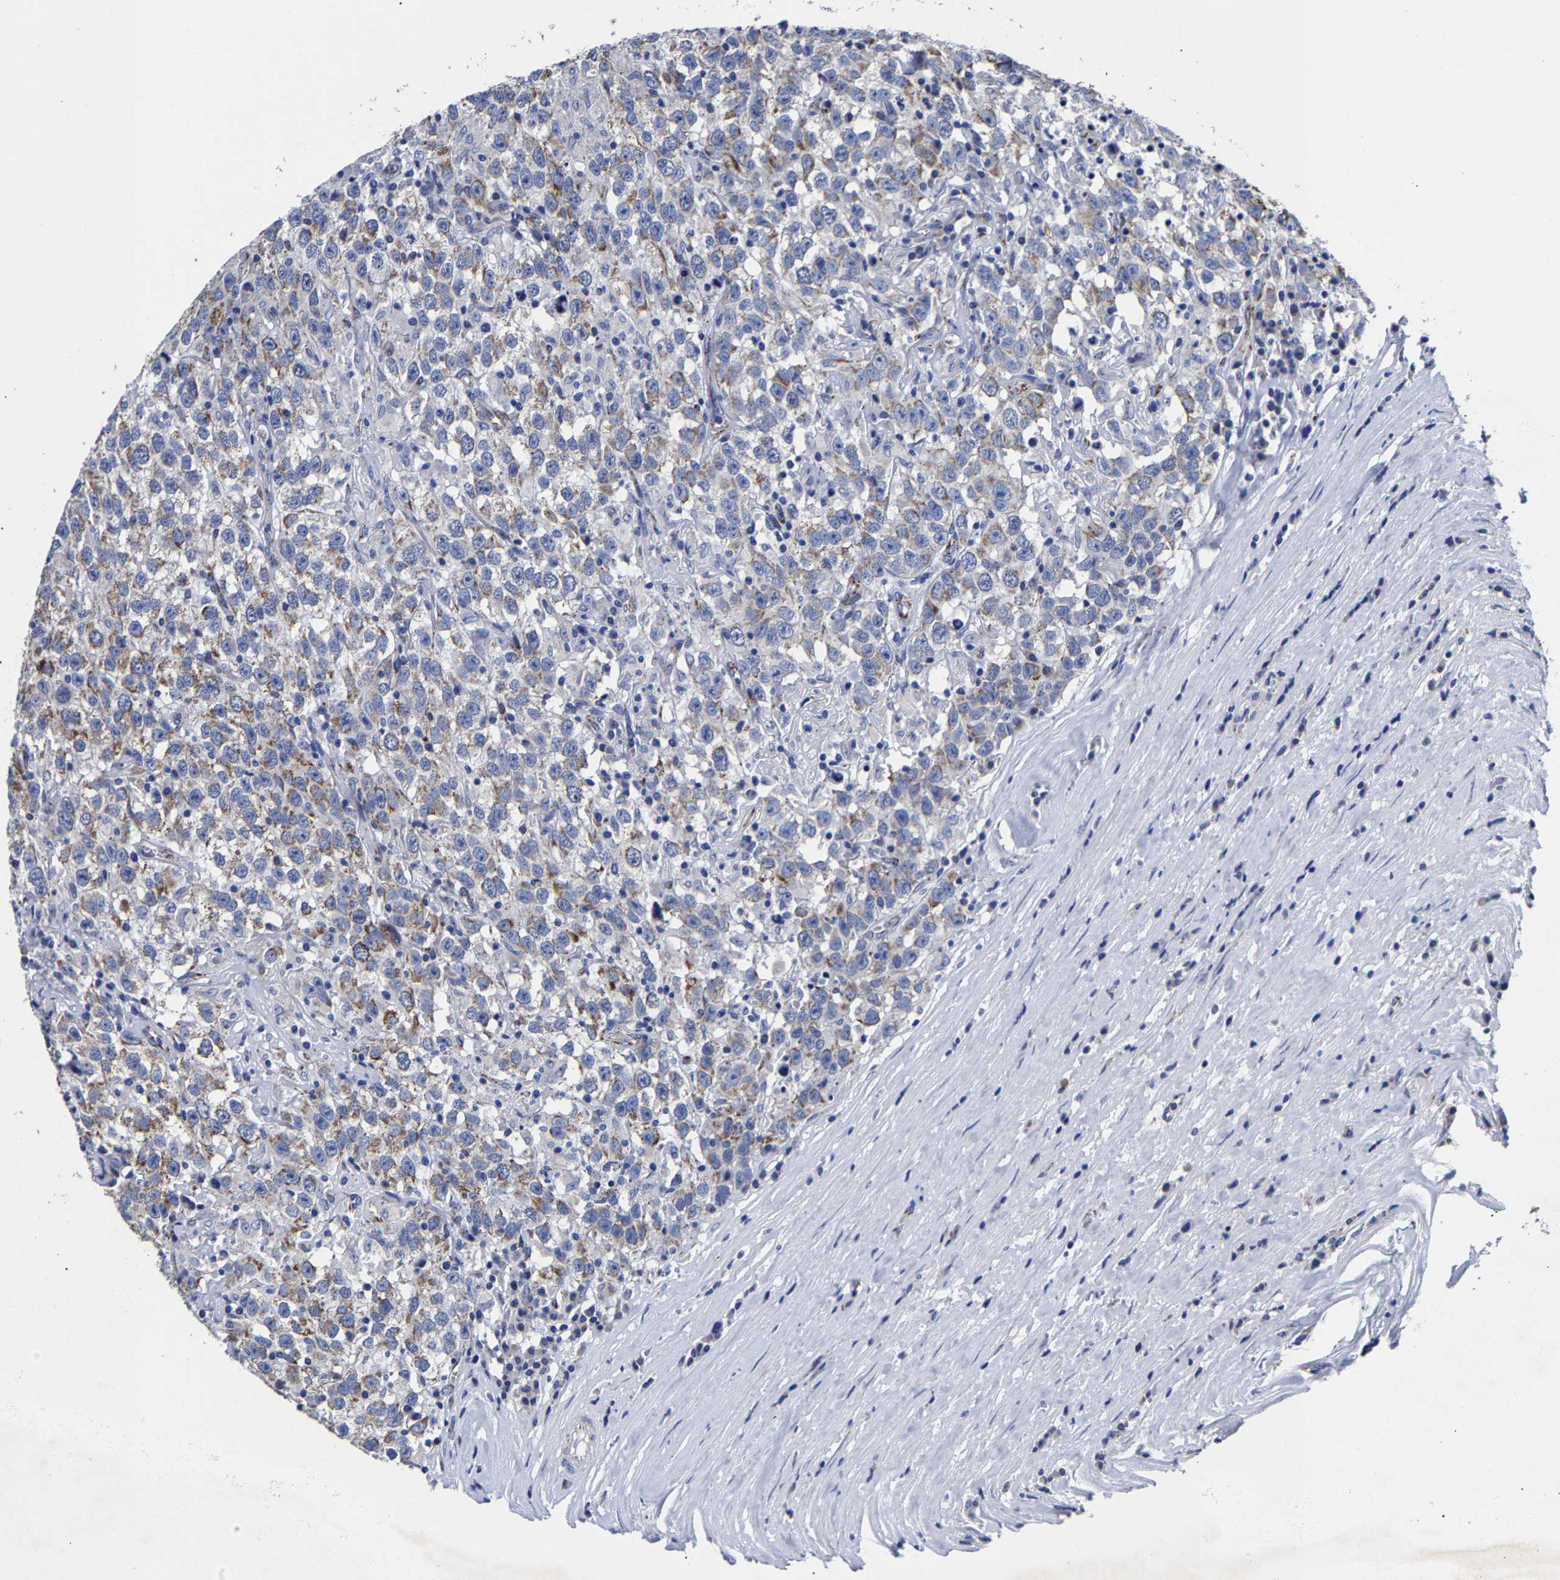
{"staining": {"intensity": "weak", "quantity": ">75%", "location": "cytoplasmic/membranous"}, "tissue": "testis cancer", "cell_type": "Tumor cells", "image_type": "cancer", "snomed": [{"axis": "morphology", "description": "Seminoma, NOS"}, {"axis": "topography", "description": "Testis"}], "caption": "Immunohistochemistry (IHC) image of neoplastic tissue: human testis seminoma stained using immunohistochemistry exhibits low levels of weak protein expression localized specifically in the cytoplasmic/membranous of tumor cells, appearing as a cytoplasmic/membranous brown color.", "gene": "AASS", "patient": {"sex": "male", "age": 41}}